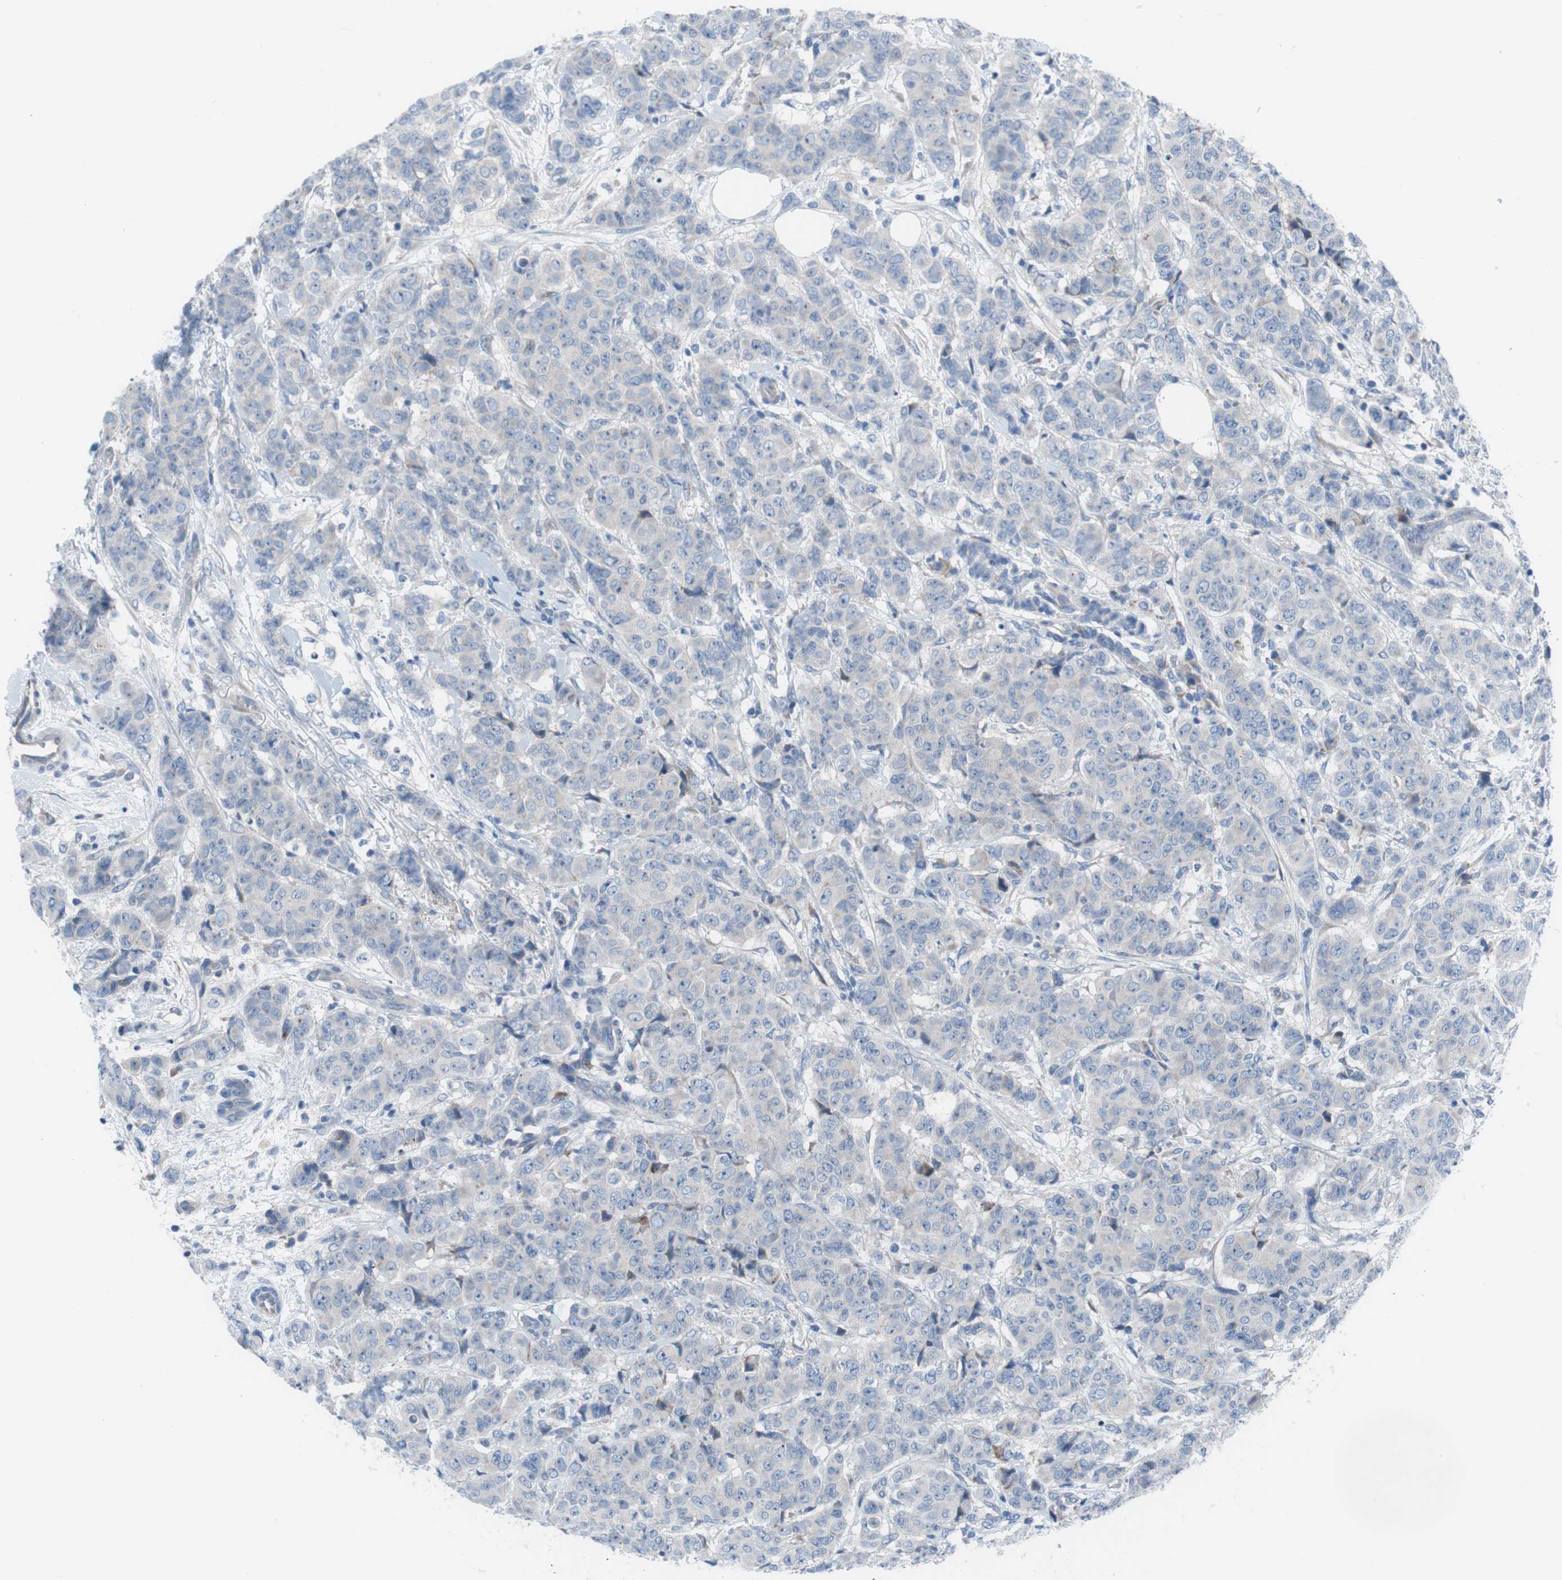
{"staining": {"intensity": "negative", "quantity": "none", "location": "none"}, "tissue": "breast cancer", "cell_type": "Tumor cells", "image_type": "cancer", "snomed": [{"axis": "morphology", "description": "Duct carcinoma"}, {"axis": "topography", "description": "Breast"}], "caption": "Infiltrating ductal carcinoma (breast) was stained to show a protein in brown. There is no significant staining in tumor cells.", "gene": "KANSL1", "patient": {"sex": "female", "age": 40}}